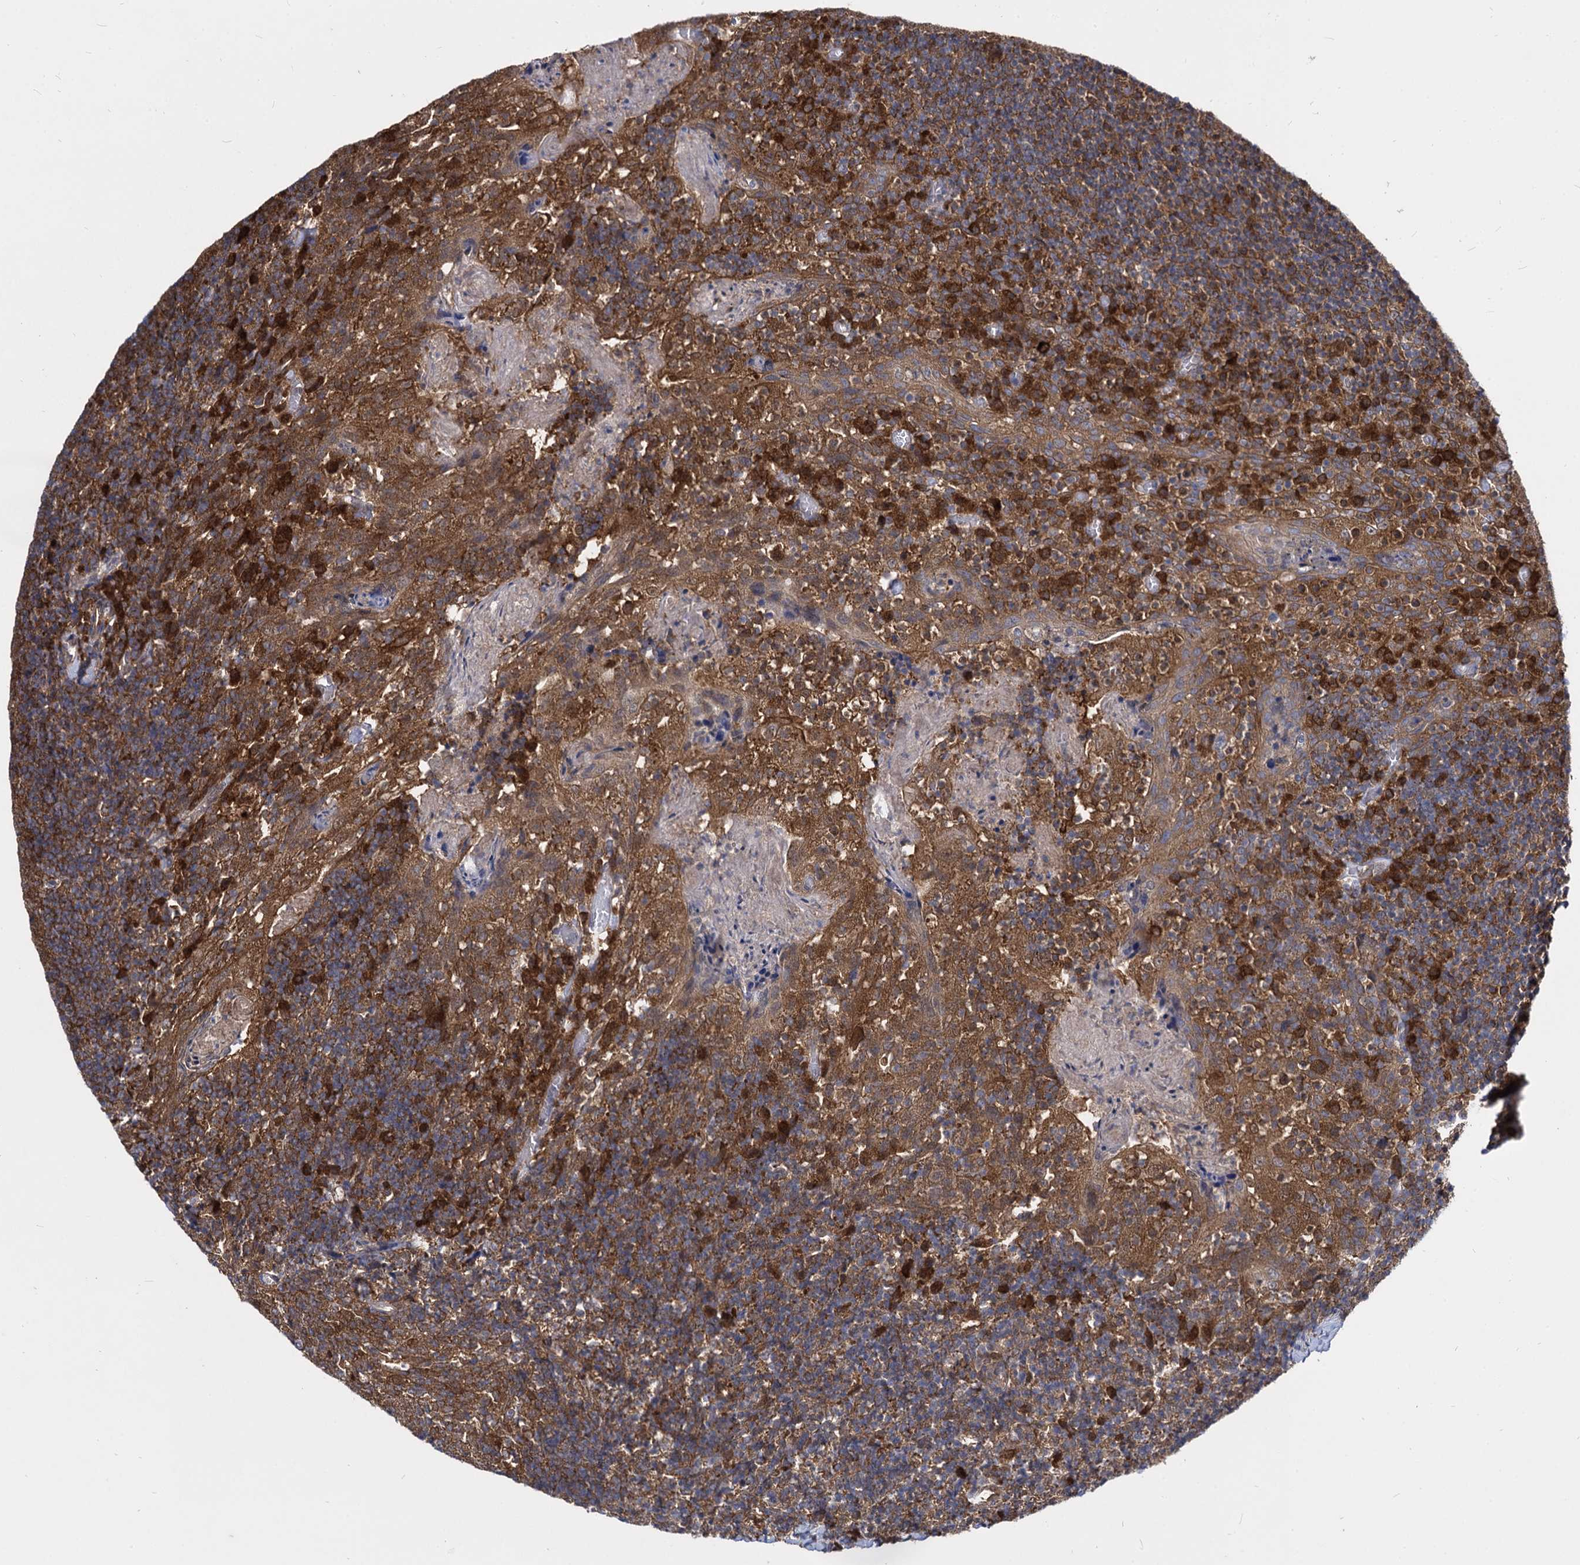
{"staining": {"intensity": "moderate", "quantity": ">75%", "location": "cytoplasmic/membranous"}, "tissue": "tonsil", "cell_type": "Germinal center cells", "image_type": "normal", "snomed": [{"axis": "morphology", "description": "Normal tissue, NOS"}, {"axis": "topography", "description": "Tonsil"}], "caption": "Brown immunohistochemical staining in unremarkable tonsil exhibits moderate cytoplasmic/membranous expression in approximately >75% of germinal center cells. Immunohistochemistry (ihc) stains the protein in brown and the nuclei are stained blue.", "gene": "NME1", "patient": {"sex": "female", "age": 10}}